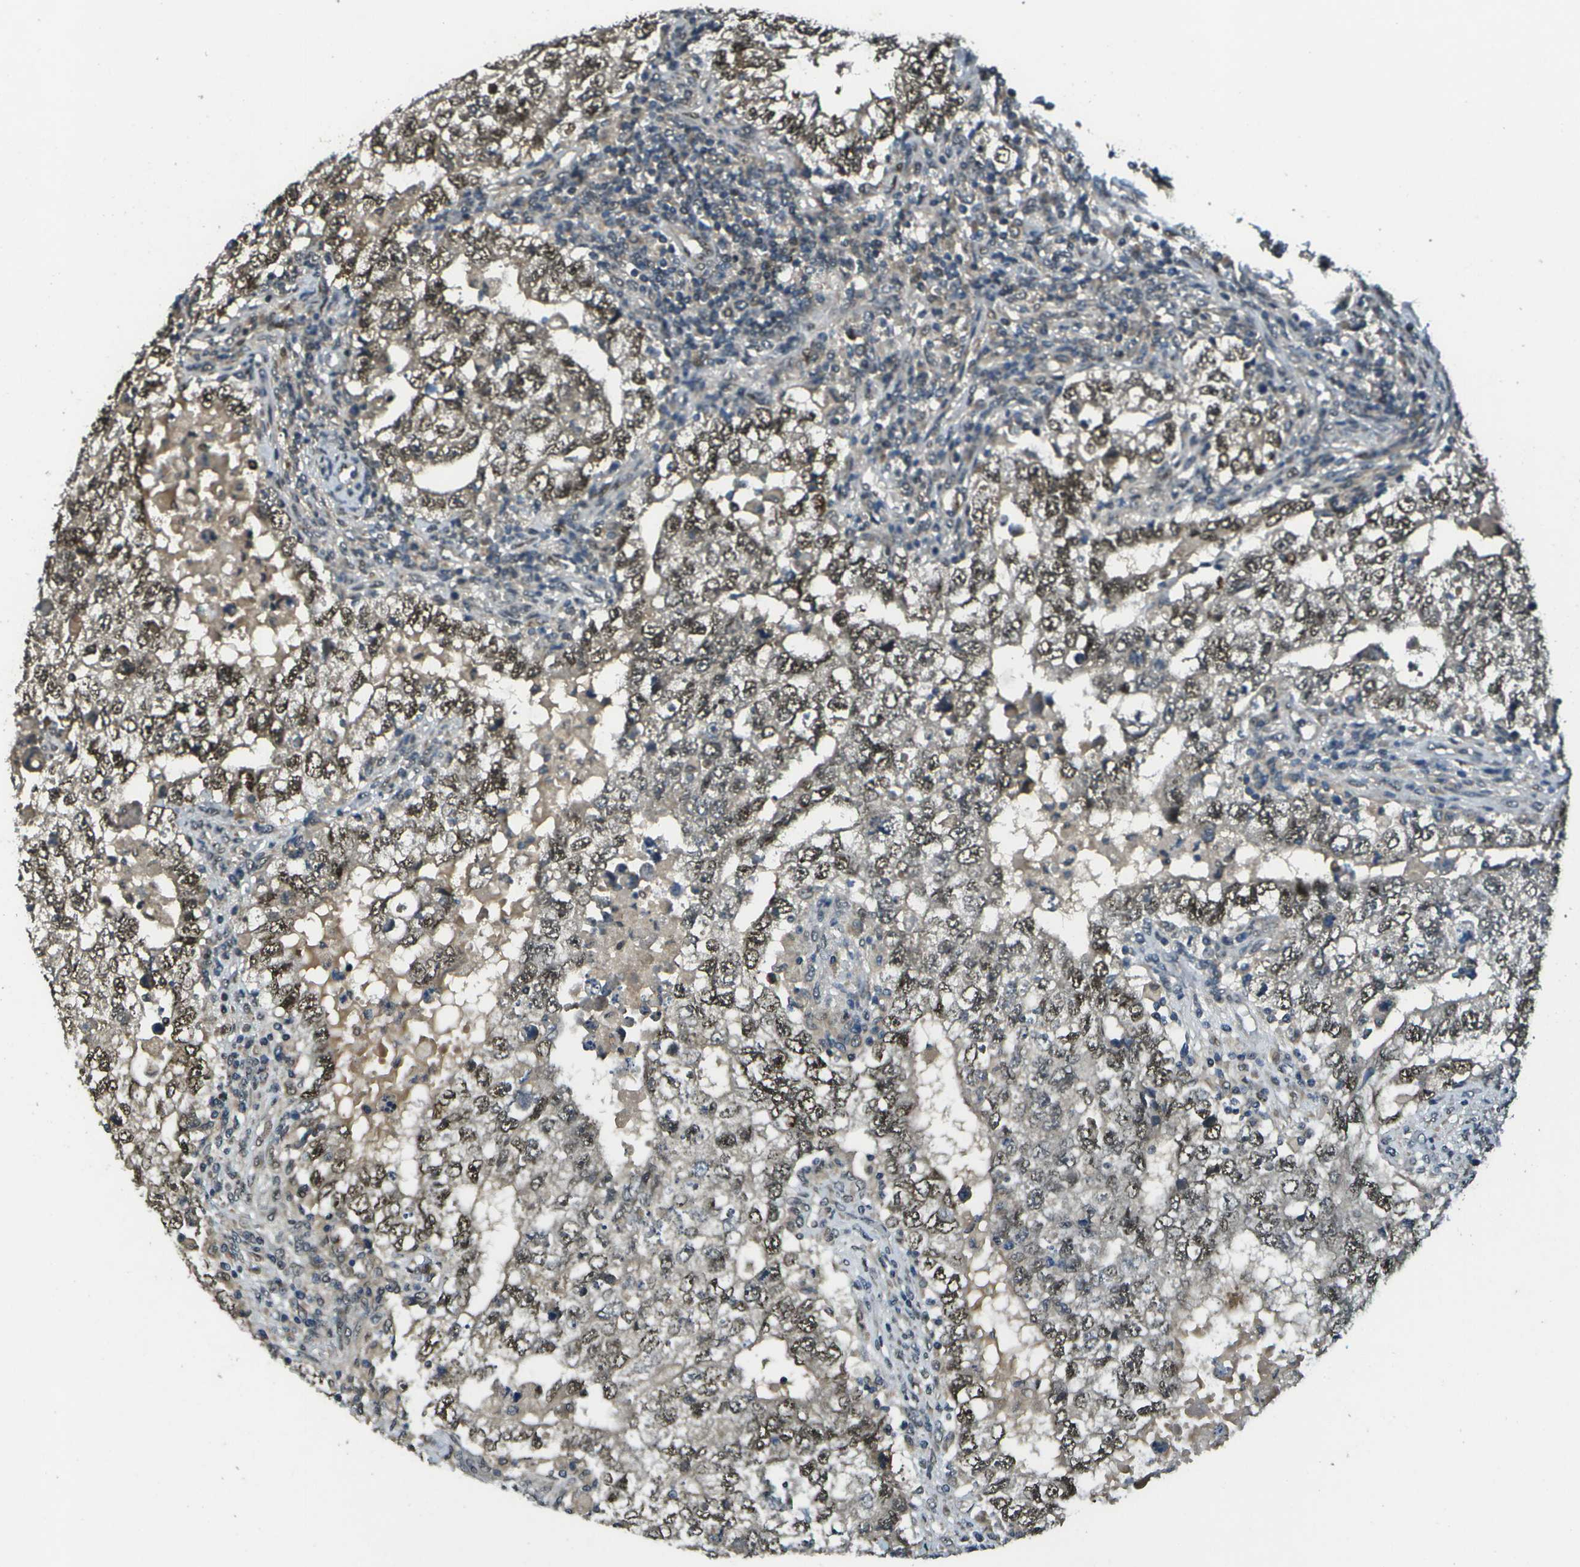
{"staining": {"intensity": "moderate", "quantity": ">75%", "location": "nuclear"}, "tissue": "testis cancer", "cell_type": "Tumor cells", "image_type": "cancer", "snomed": [{"axis": "morphology", "description": "Carcinoma, Embryonal, NOS"}, {"axis": "topography", "description": "Testis"}], "caption": "Immunohistochemistry of testis cancer (embryonal carcinoma) reveals medium levels of moderate nuclear expression in approximately >75% of tumor cells.", "gene": "GANC", "patient": {"sex": "male", "age": 36}}